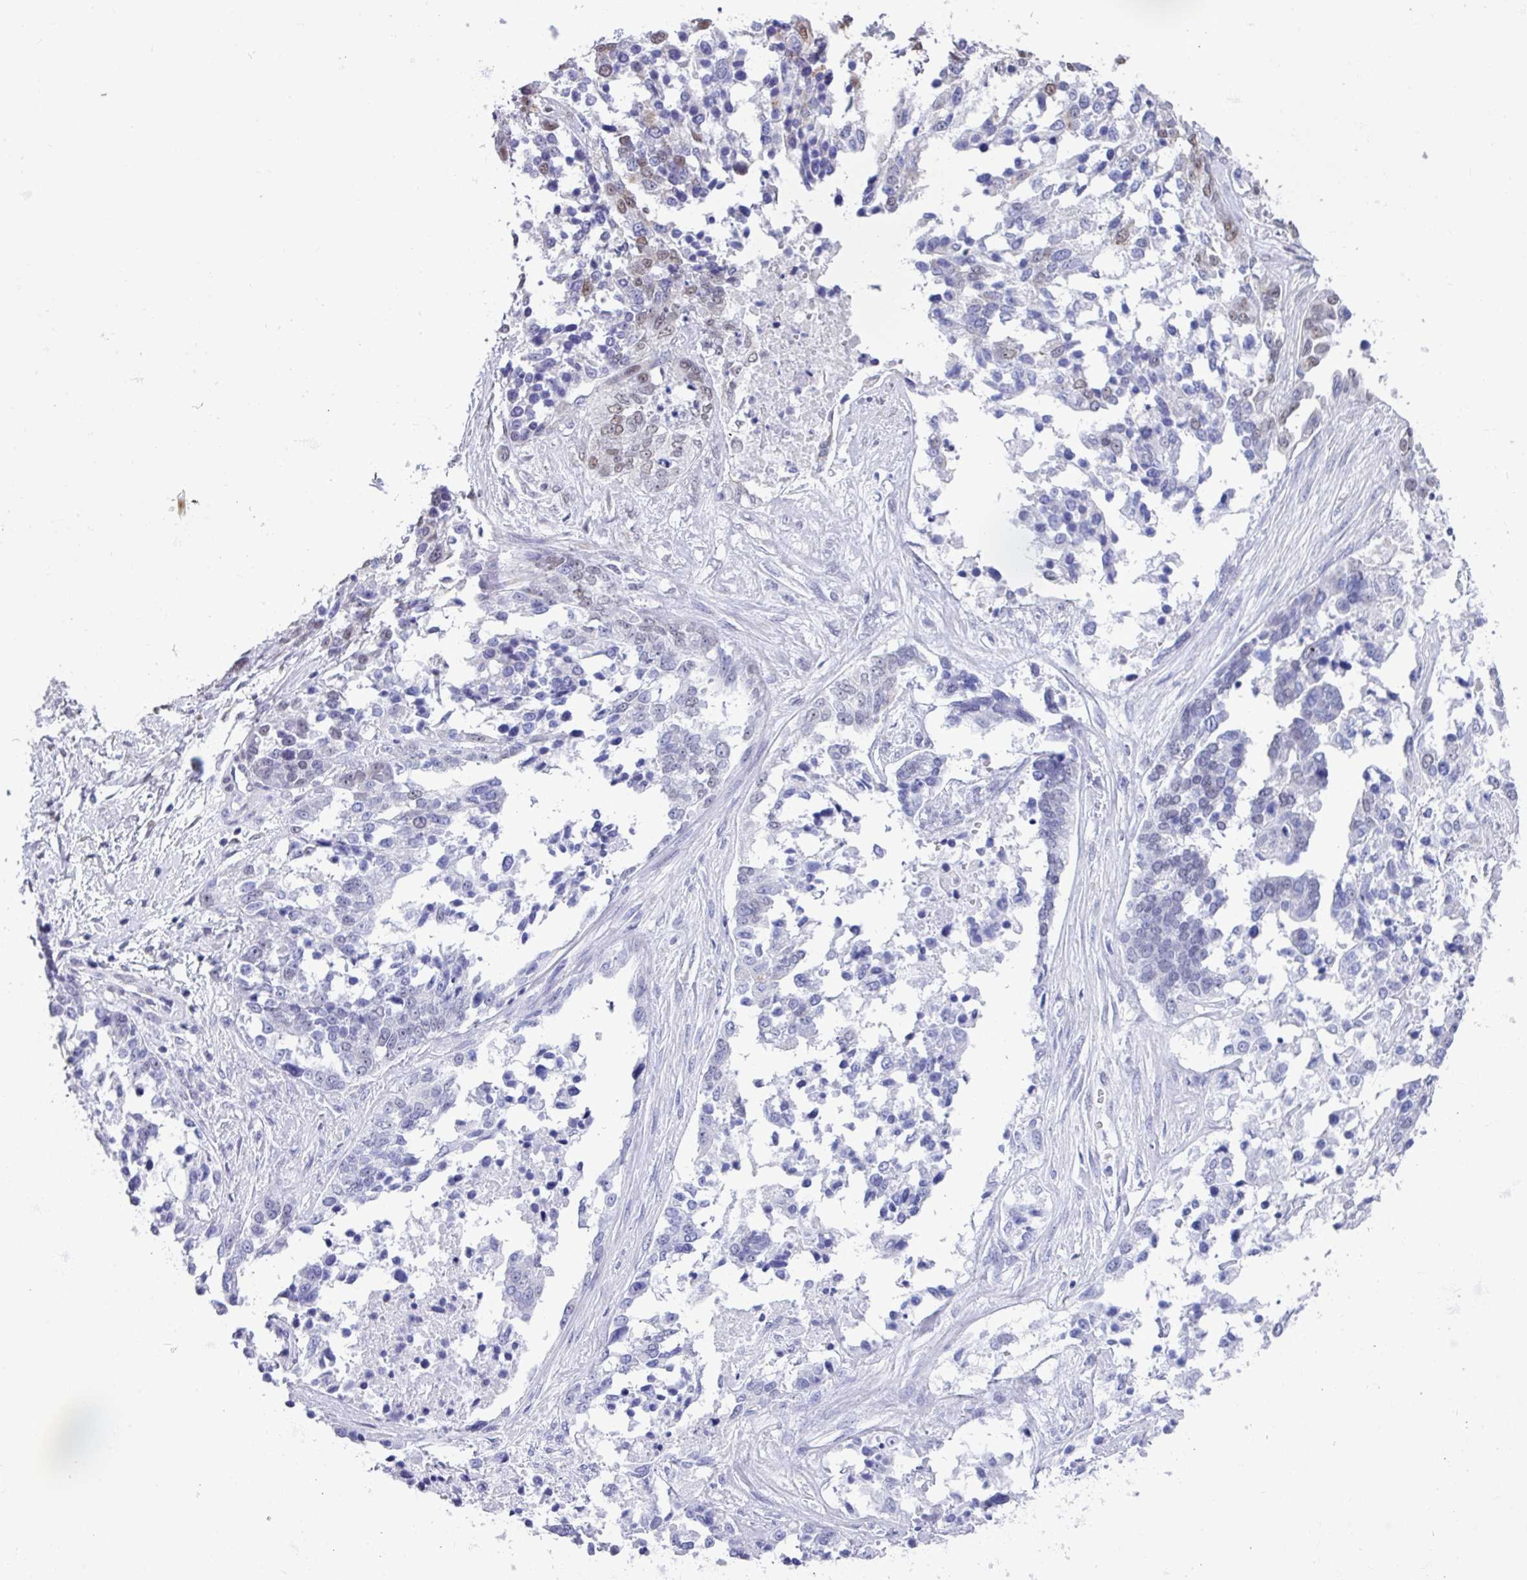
{"staining": {"intensity": "moderate", "quantity": "<25%", "location": "nuclear"}, "tissue": "ovarian cancer", "cell_type": "Tumor cells", "image_type": "cancer", "snomed": [{"axis": "morphology", "description": "Cystadenocarcinoma, serous, NOS"}, {"axis": "topography", "description": "Ovary"}], "caption": "Brown immunohistochemical staining in human ovarian serous cystadenocarcinoma reveals moderate nuclear positivity in about <25% of tumor cells. Using DAB (3,3'-diaminobenzidine) (brown) and hematoxylin (blue) stains, captured at high magnification using brightfield microscopy.", "gene": "PUF60", "patient": {"sex": "female", "age": 44}}